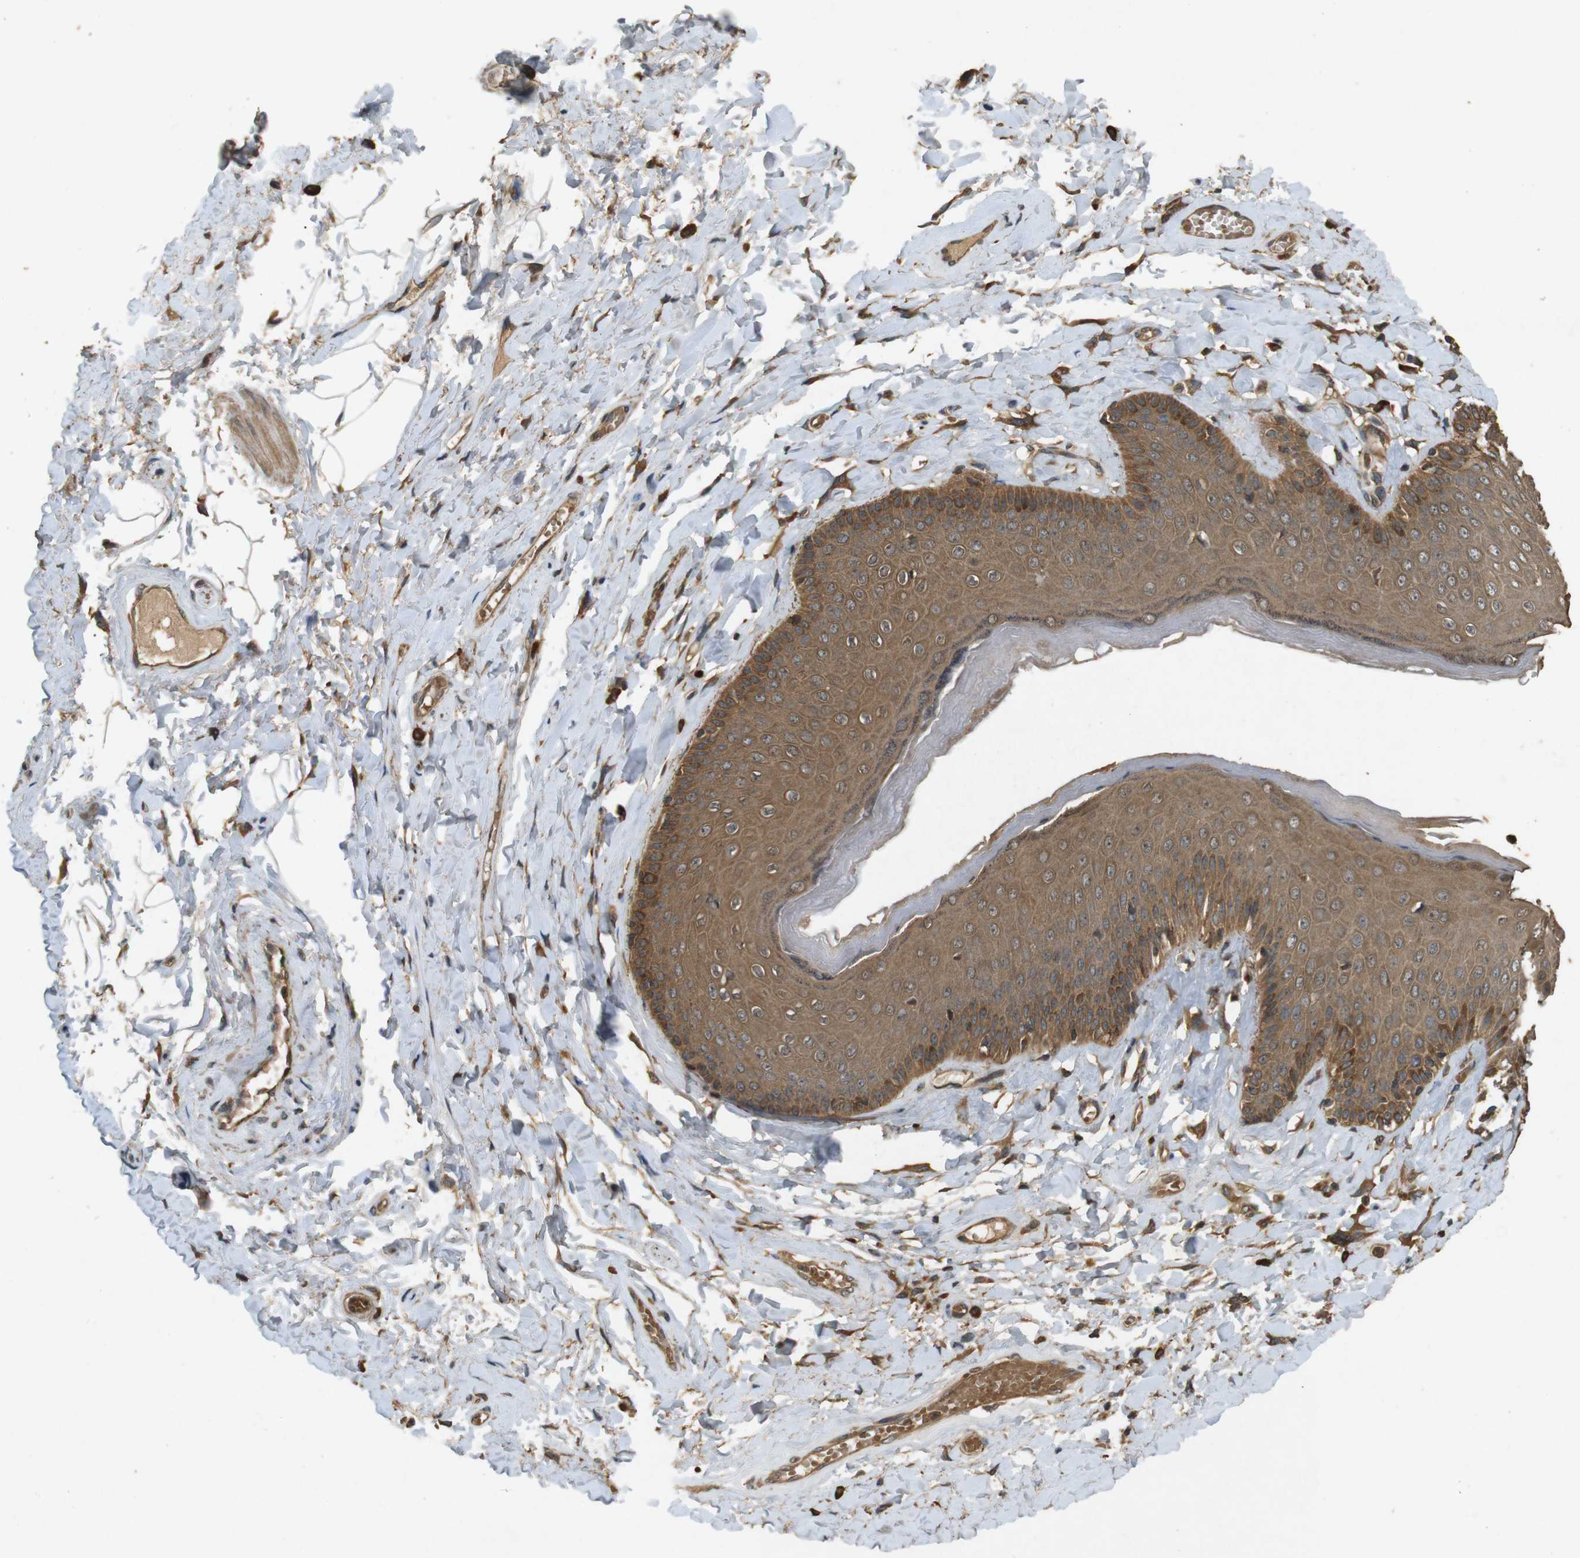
{"staining": {"intensity": "moderate", "quantity": ">75%", "location": "cytoplasmic/membranous"}, "tissue": "skin", "cell_type": "Epidermal cells", "image_type": "normal", "snomed": [{"axis": "morphology", "description": "Normal tissue, NOS"}, {"axis": "topography", "description": "Anal"}], "caption": "This histopathology image displays IHC staining of benign skin, with medium moderate cytoplasmic/membranous staining in approximately >75% of epidermal cells.", "gene": "TAP1", "patient": {"sex": "male", "age": 69}}